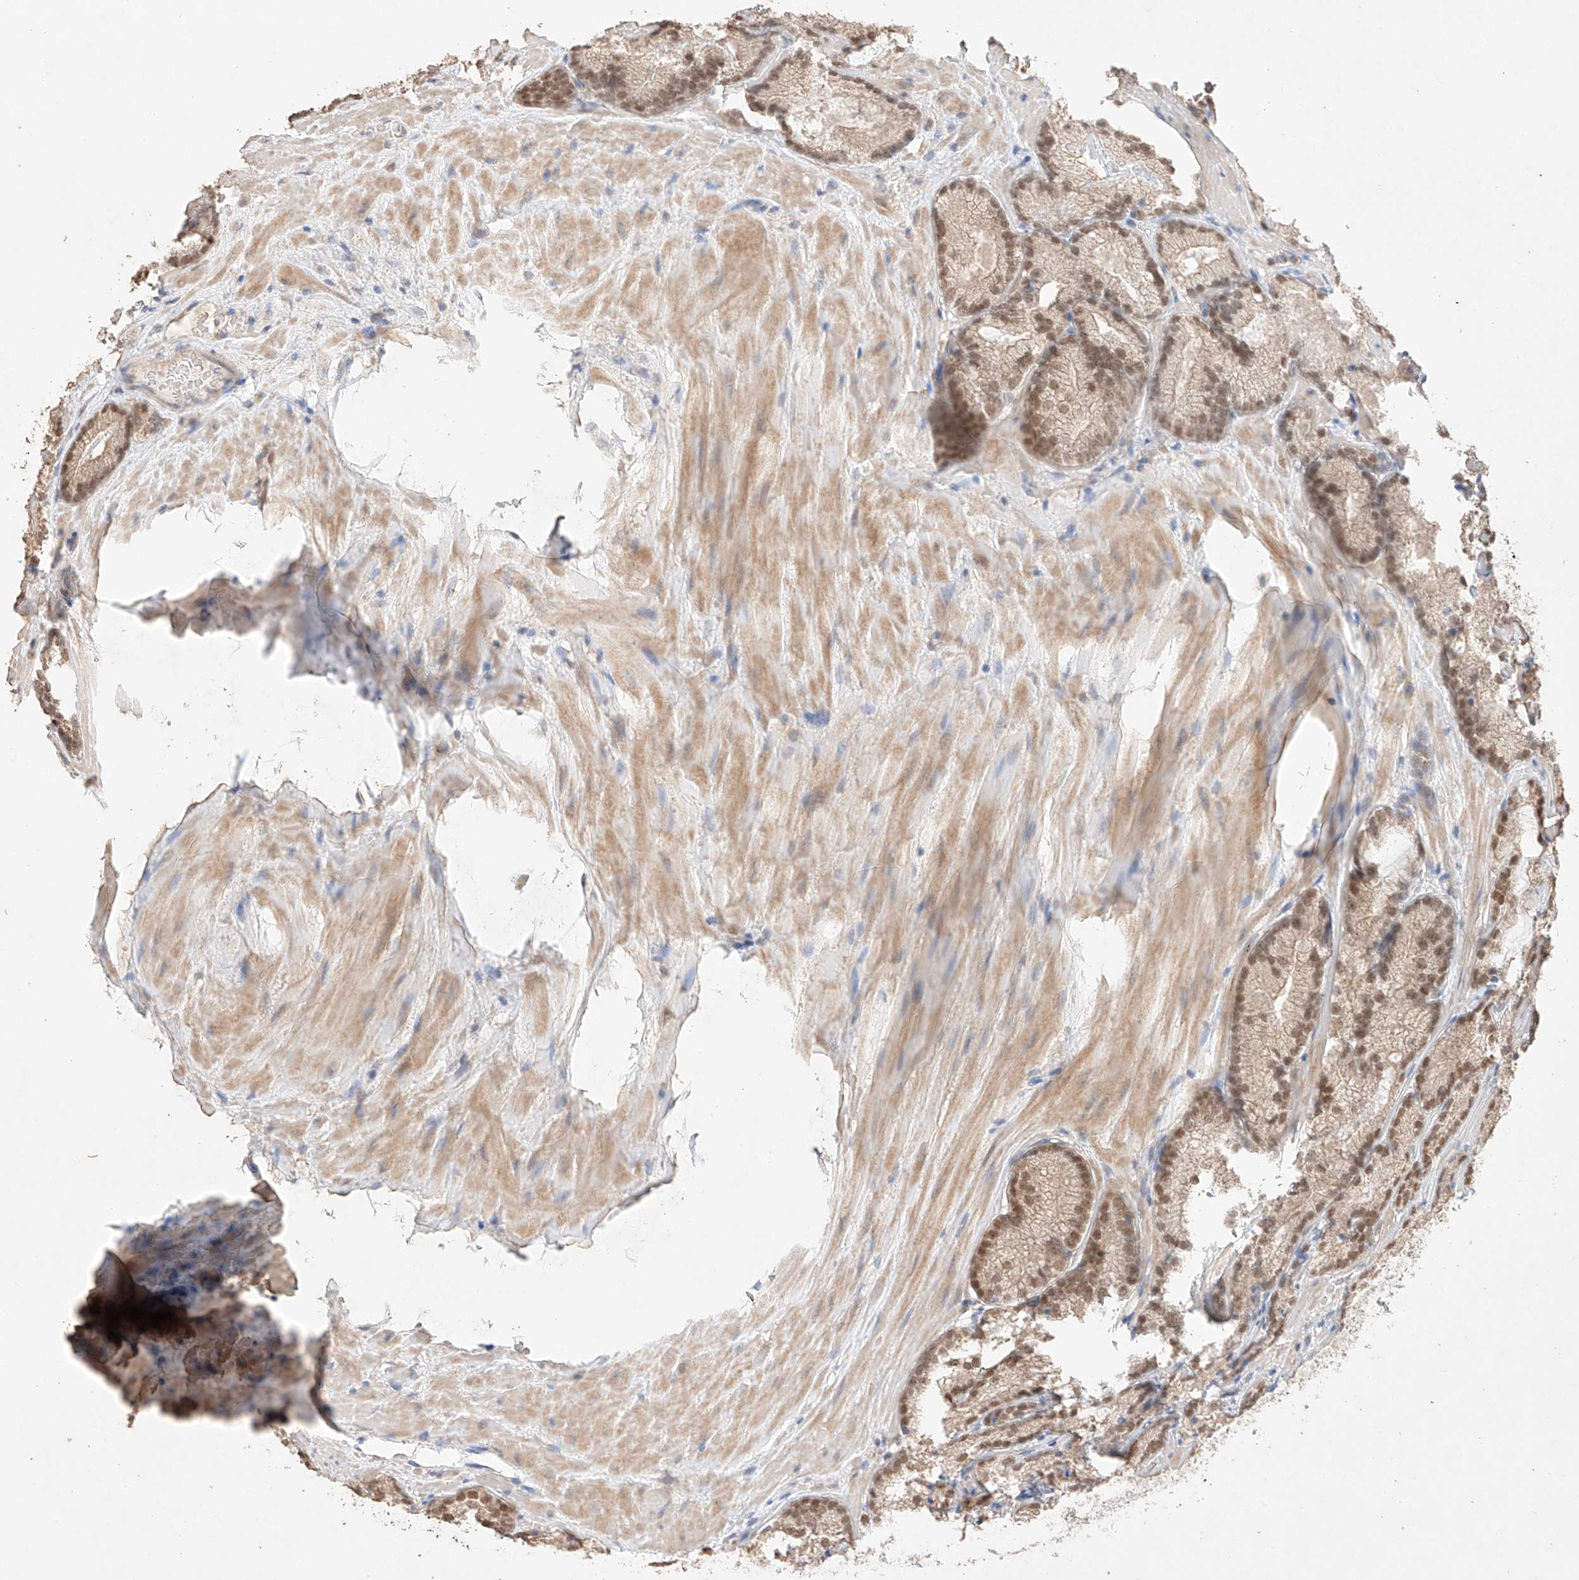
{"staining": {"intensity": "moderate", "quantity": ">75%", "location": "nuclear"}, "tissue": "prostate cancer", "cell_type": "Tumor cells", "image_type": "cancer", "snomed": [{"axis": "morphology", "description": "Adenocarcinoma, Low grade"}, {"axis": "topography", "description": "Prostate"}], "caption": "Prostate cancer stained with immunohistochemistry (IHC) demonstrates moderate nuclear expression in approximately >75% of tumor cells.", "gene": "APIP", "patient": {"sex": "male", "age": 72}}